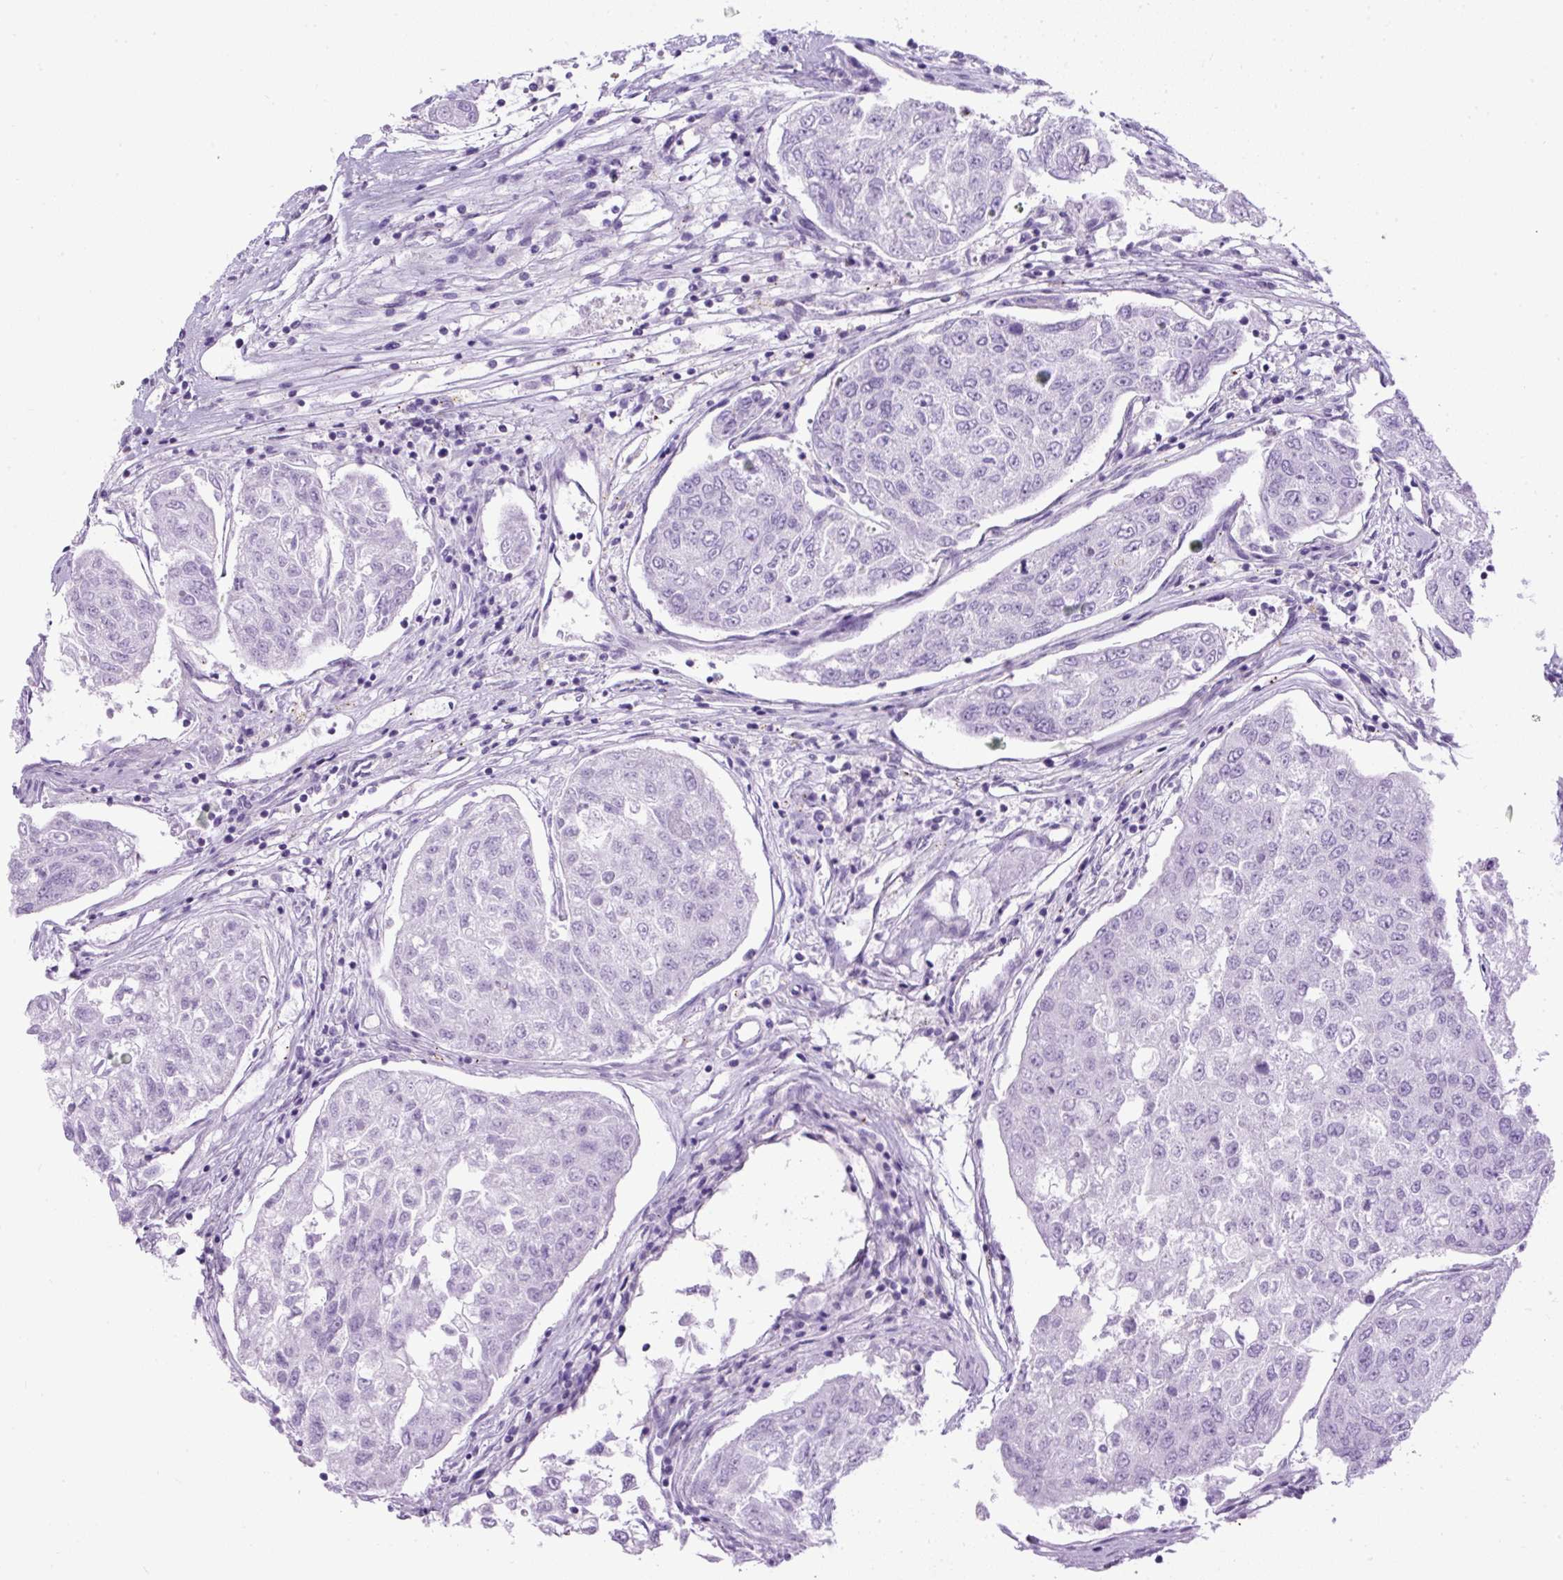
{"staining": {"intensity": "negative", "quantity": "none", "location": "none"}, "tissue": "urothelial cancer", "cell_type": "Tumor cells", "image_type": "cancer", "snomed": [{"axis": "morphology", "description": "Urothelial carcinoma, High grade"}, {"axis": "topography", "description": "Lymph node"}, {"axis": "topography", "description": "Urinary bladder"}], "caption": "Immunohistochemistry (IHC) of urothelial carcinoma (high-grade) exhibits no positivity in tumor cells. The staining was performed using DAB to visualize the protein expression in brown, while the nuclei were stained in blue with hematoxylin (Magnification: 20x).", "gene": "MAP1S", "patient": {"sex": "male", "age": 51}}